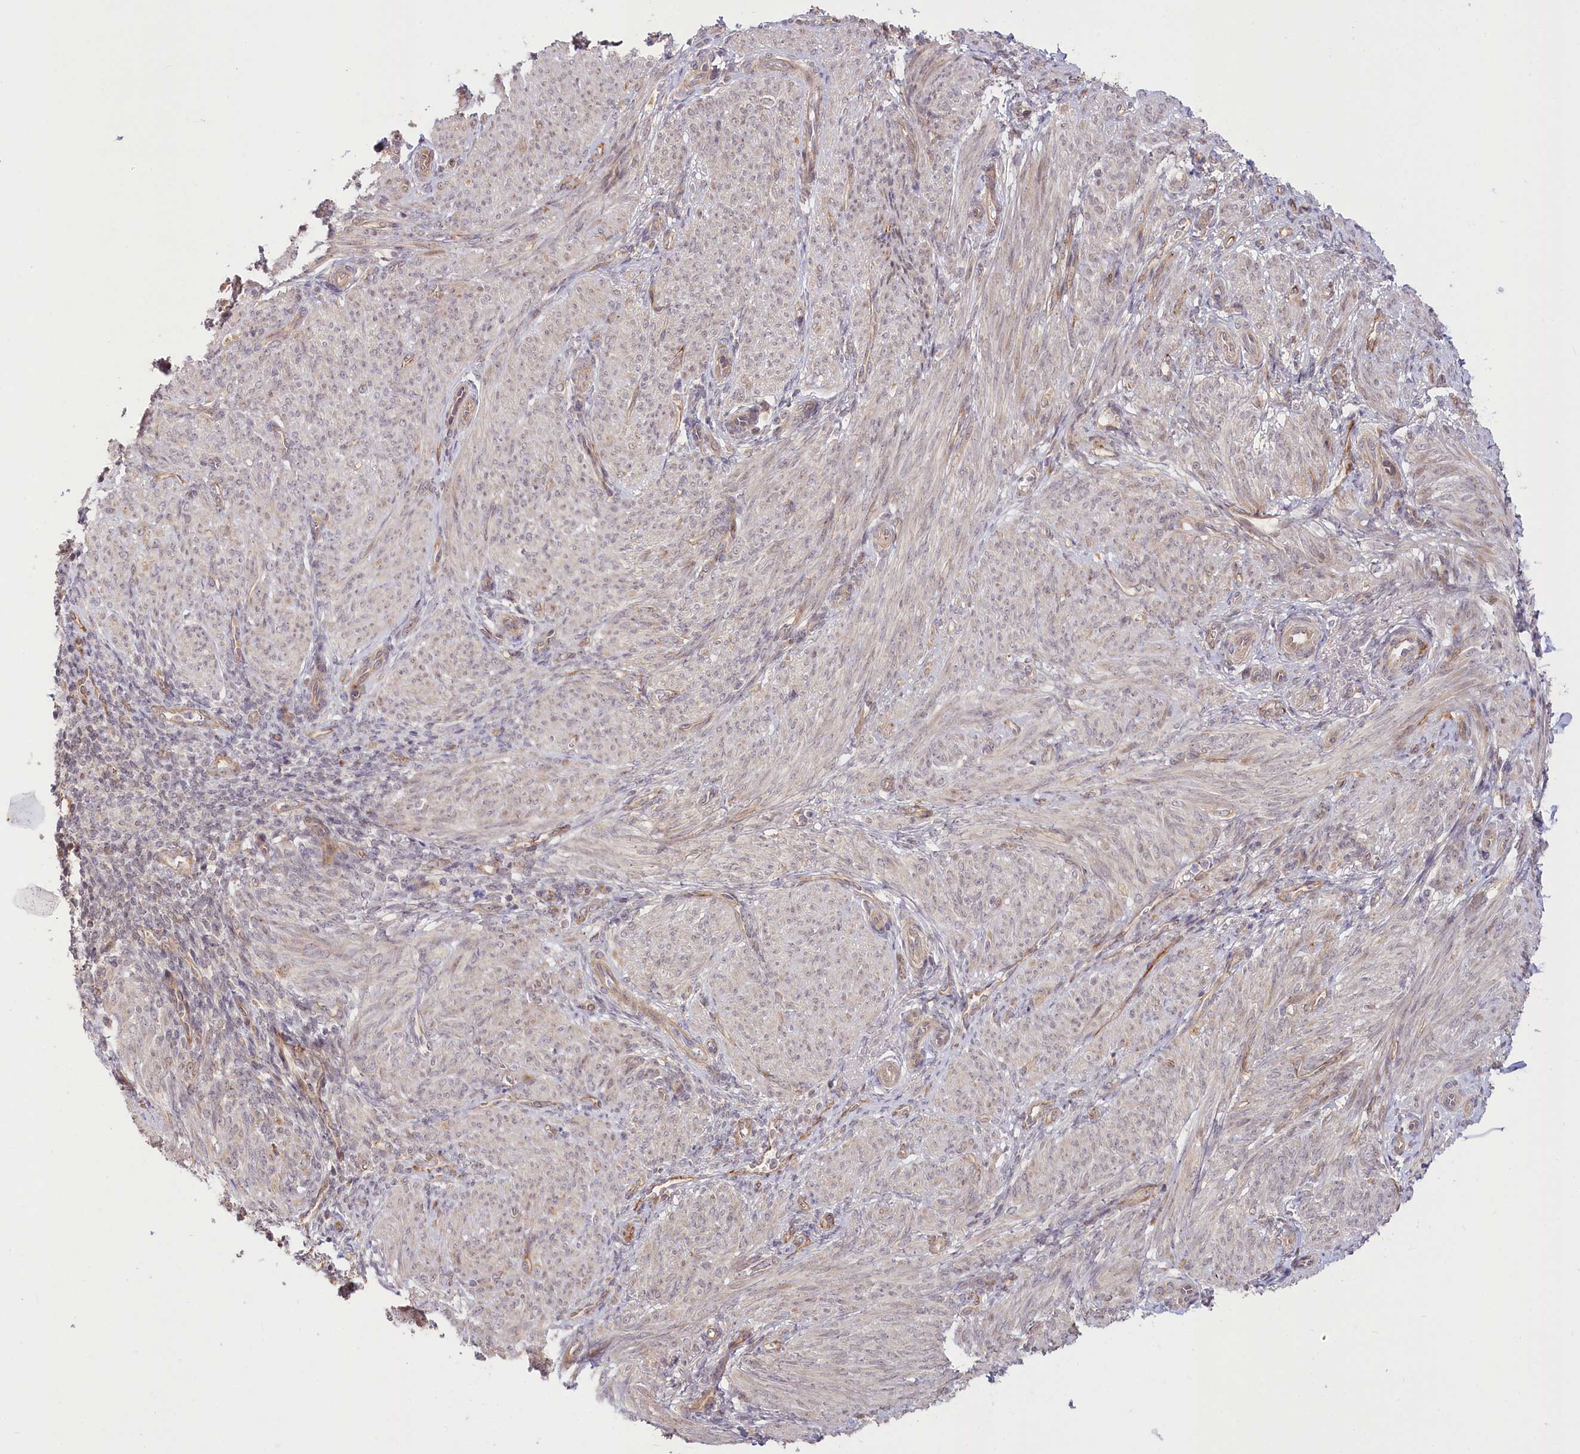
{"staining": {"intensity": "moderate", "quantity": "<25%", "location": "cytoplasmic/membranous"}, "tissue": "smooth muscle", "cell_type": "Smooth muscle cells", "image_type": "normal", "snomed": [{"axis": "morphology", "description": "Normal tissue, NOS"}, {"axis": "topography", "description": "Smooth muscle"}], "caption": "An immunohistochemistry photomicrograph of benign tissue is shown. Protein staining in brown labels moderate cytoplasmic/membranous positivity in smooth muscle within smooth muscle cells.", "gene": "CEP70", "patient": {"sex": "female", "age": 39}}